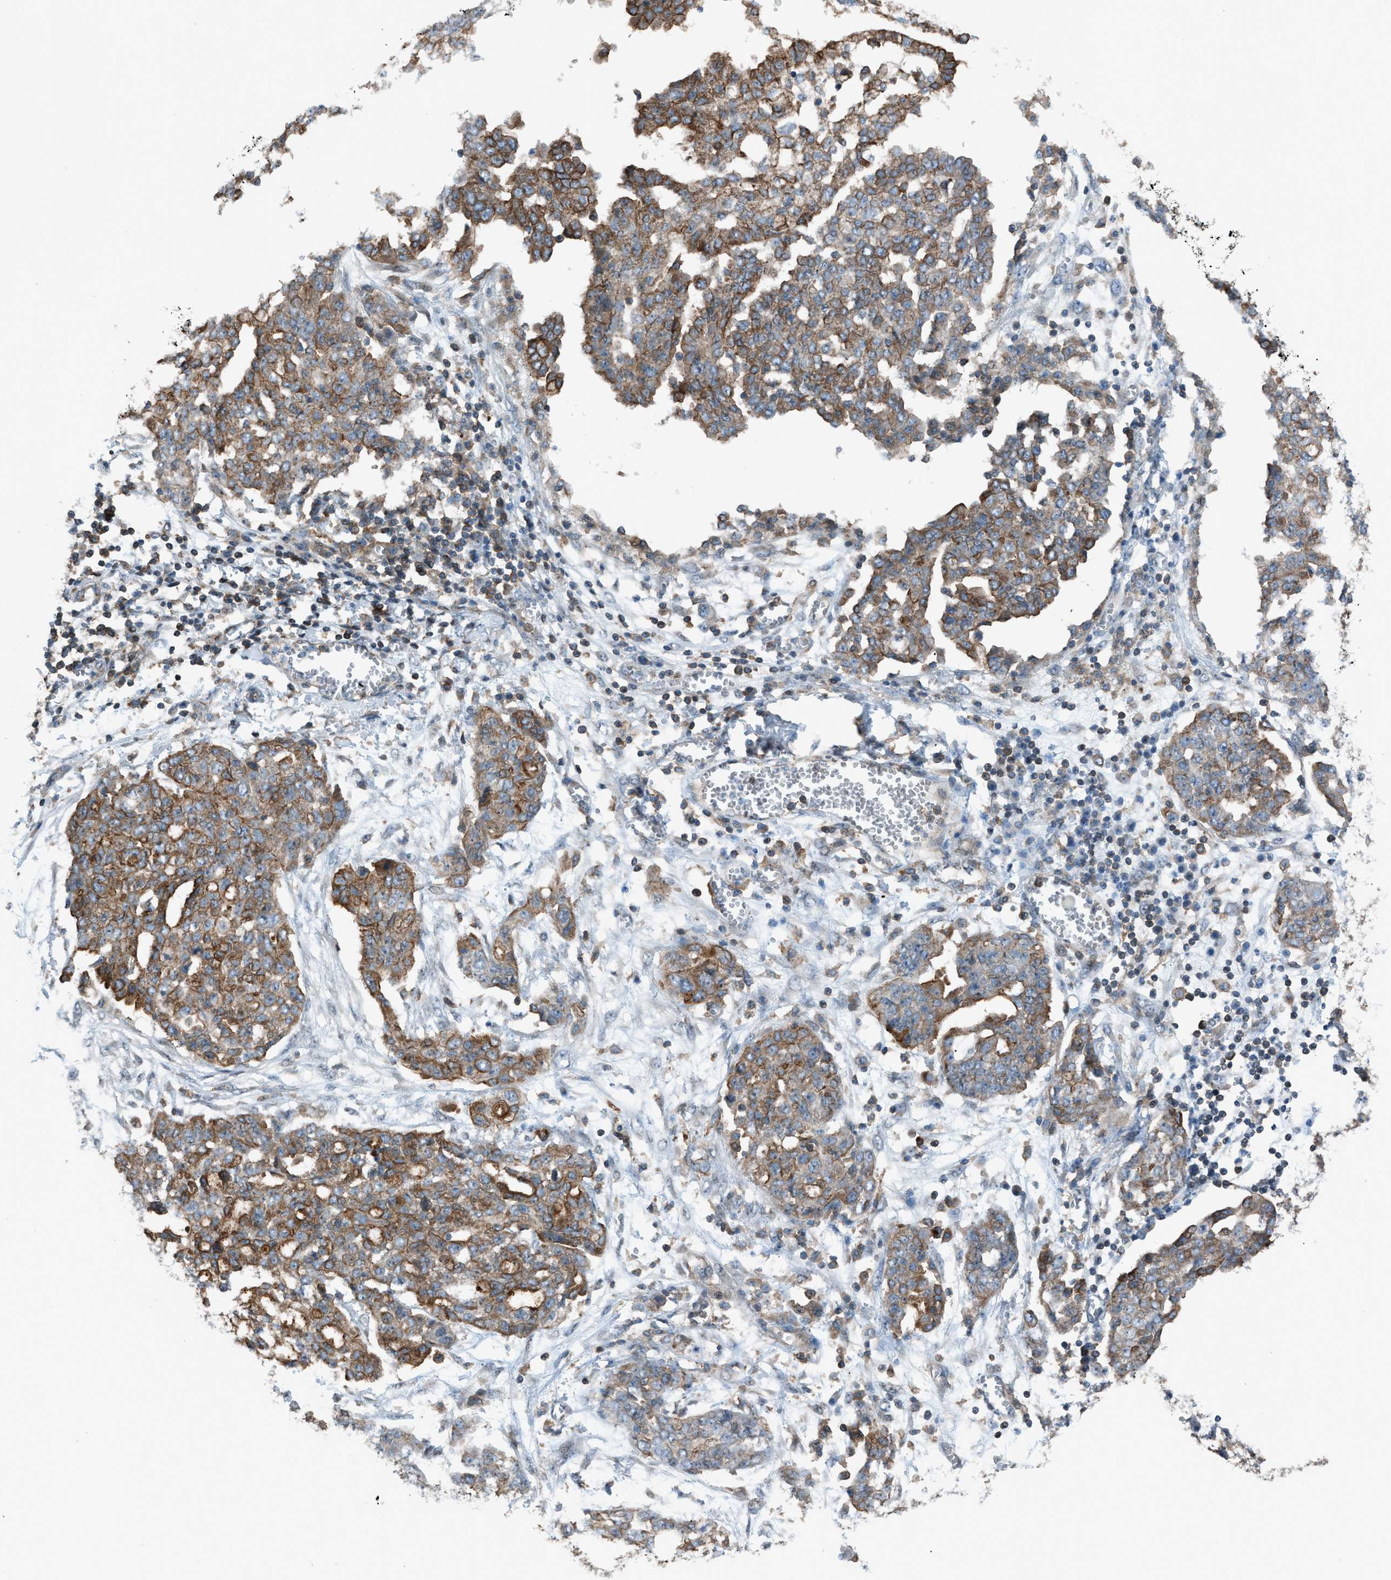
{"staining": {"intensity": "moderate", "quantity": ">75%", "location": "cytoplasmic/membranous"}, "tissue": "ovarian cancer", "cell_type": "Tumor cells", "image_type": "cancer", "snomed": [{"axis": "morphology", "description": "Cystadenocarcinoma, serous, NOS"}, {"axis": "topography", "description": "Soft tissue"}, {"axis": "topography", "description": "Ovary"}], "caption": "Ovarian cancer was stained to show a protein in brown. There is medium levels of moderate cytoplasmic/membranous expression in about >75% of tumor cells. (Brightfield microscopy of DAB IHC at high magnification).", "gene": "DYRK1A", "patient": {"sex": "female", "age": 57}}